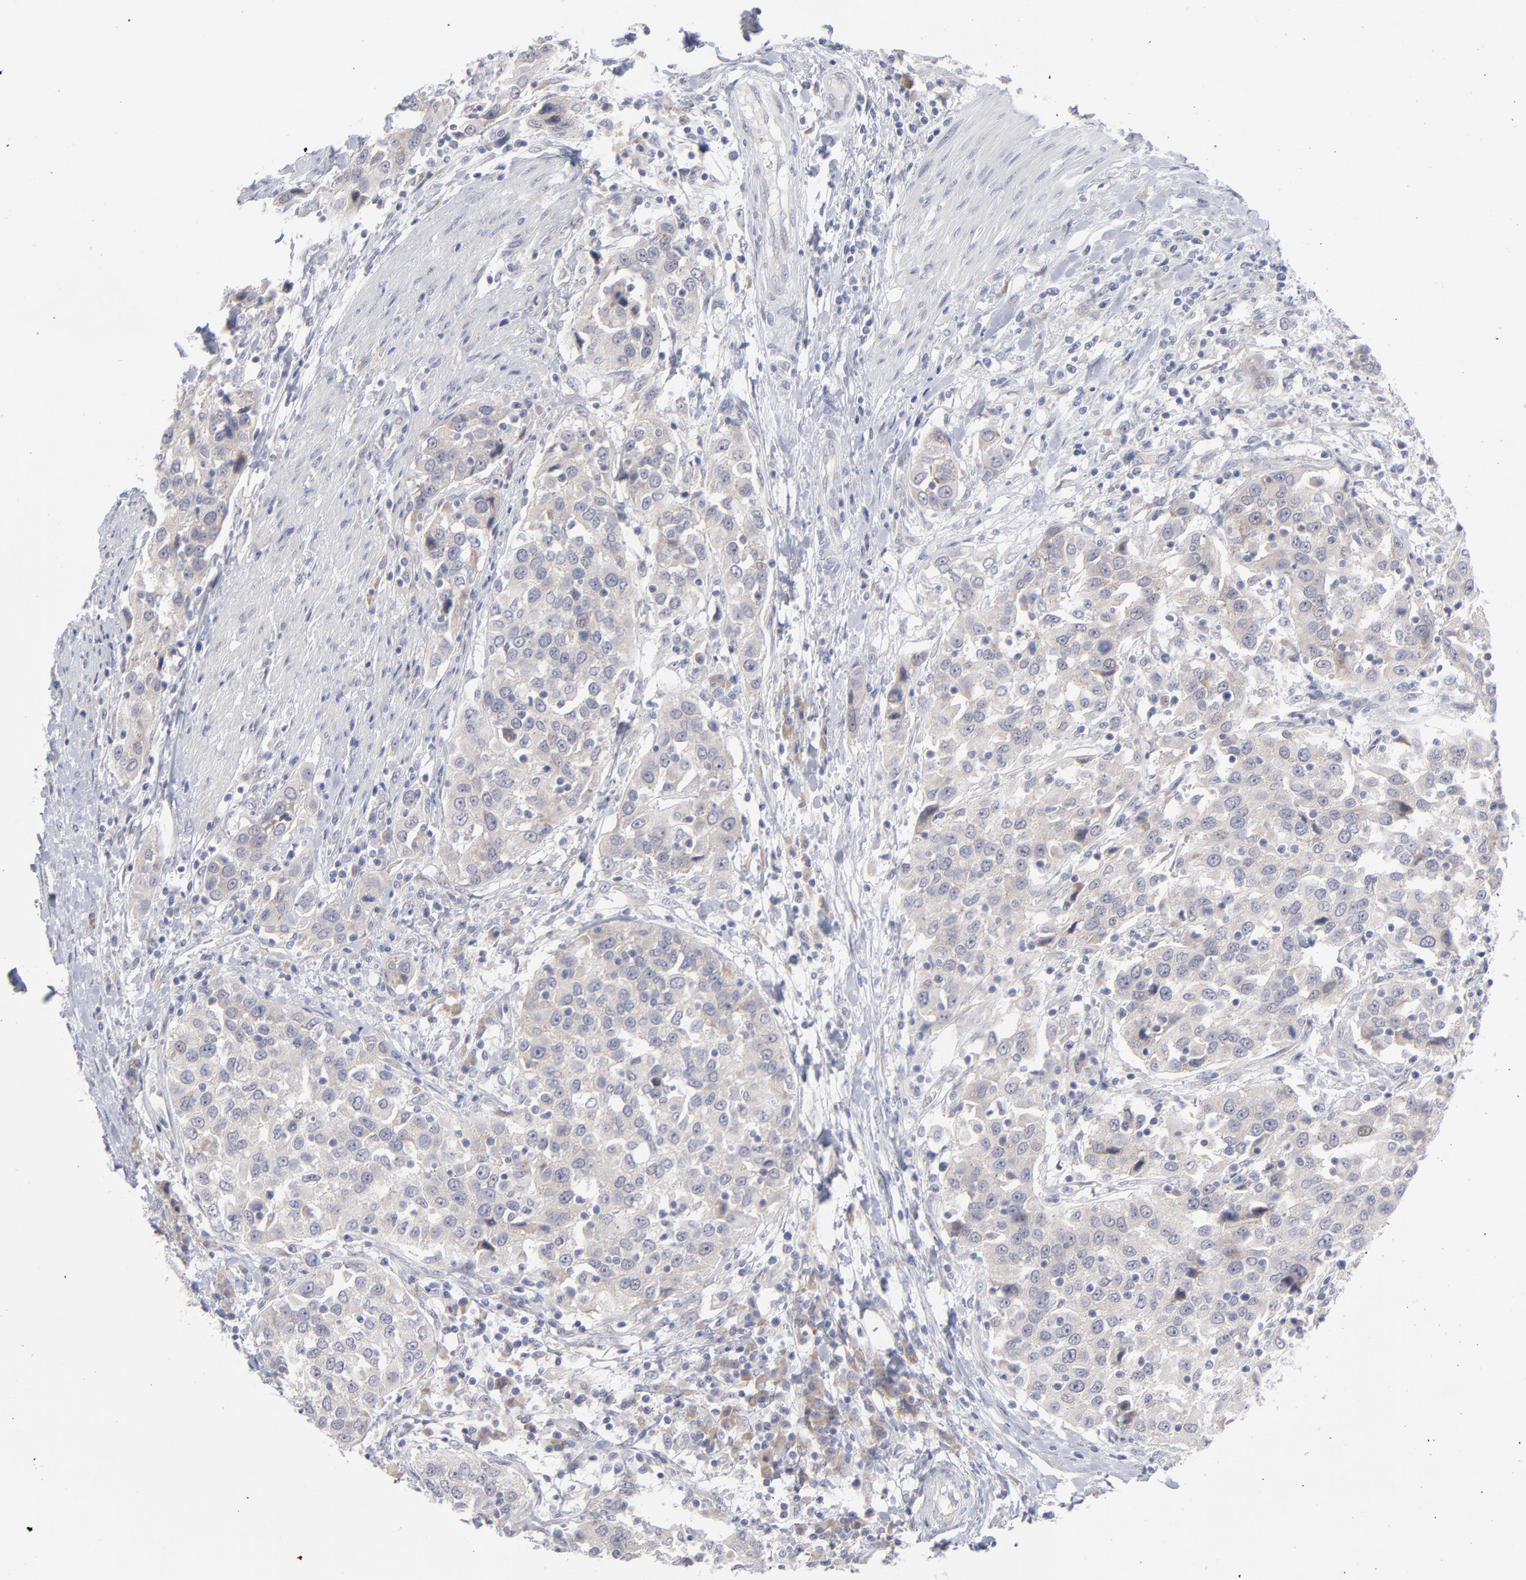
{"staining": {"intensity": "negative", "quantity": "none", "location": "none"}, "tissue": "urothelial cancer", "cell_type": "Tumor cells", "image_type": "cancer", "snomed": [{"axis": "morphology", "description": "Urothelial carcinoma, High grade"}, {"axis": "topography", "description": "Urinary bladder"}], "caption": "Tumor cells show no significant expression in urothelial carcinoma (high-grade). (Brightfield microscopy of DAB immunohistochemistry at high magnification).", "gene": "RPS24", "patient": {"sex": "female", "age": 80}}